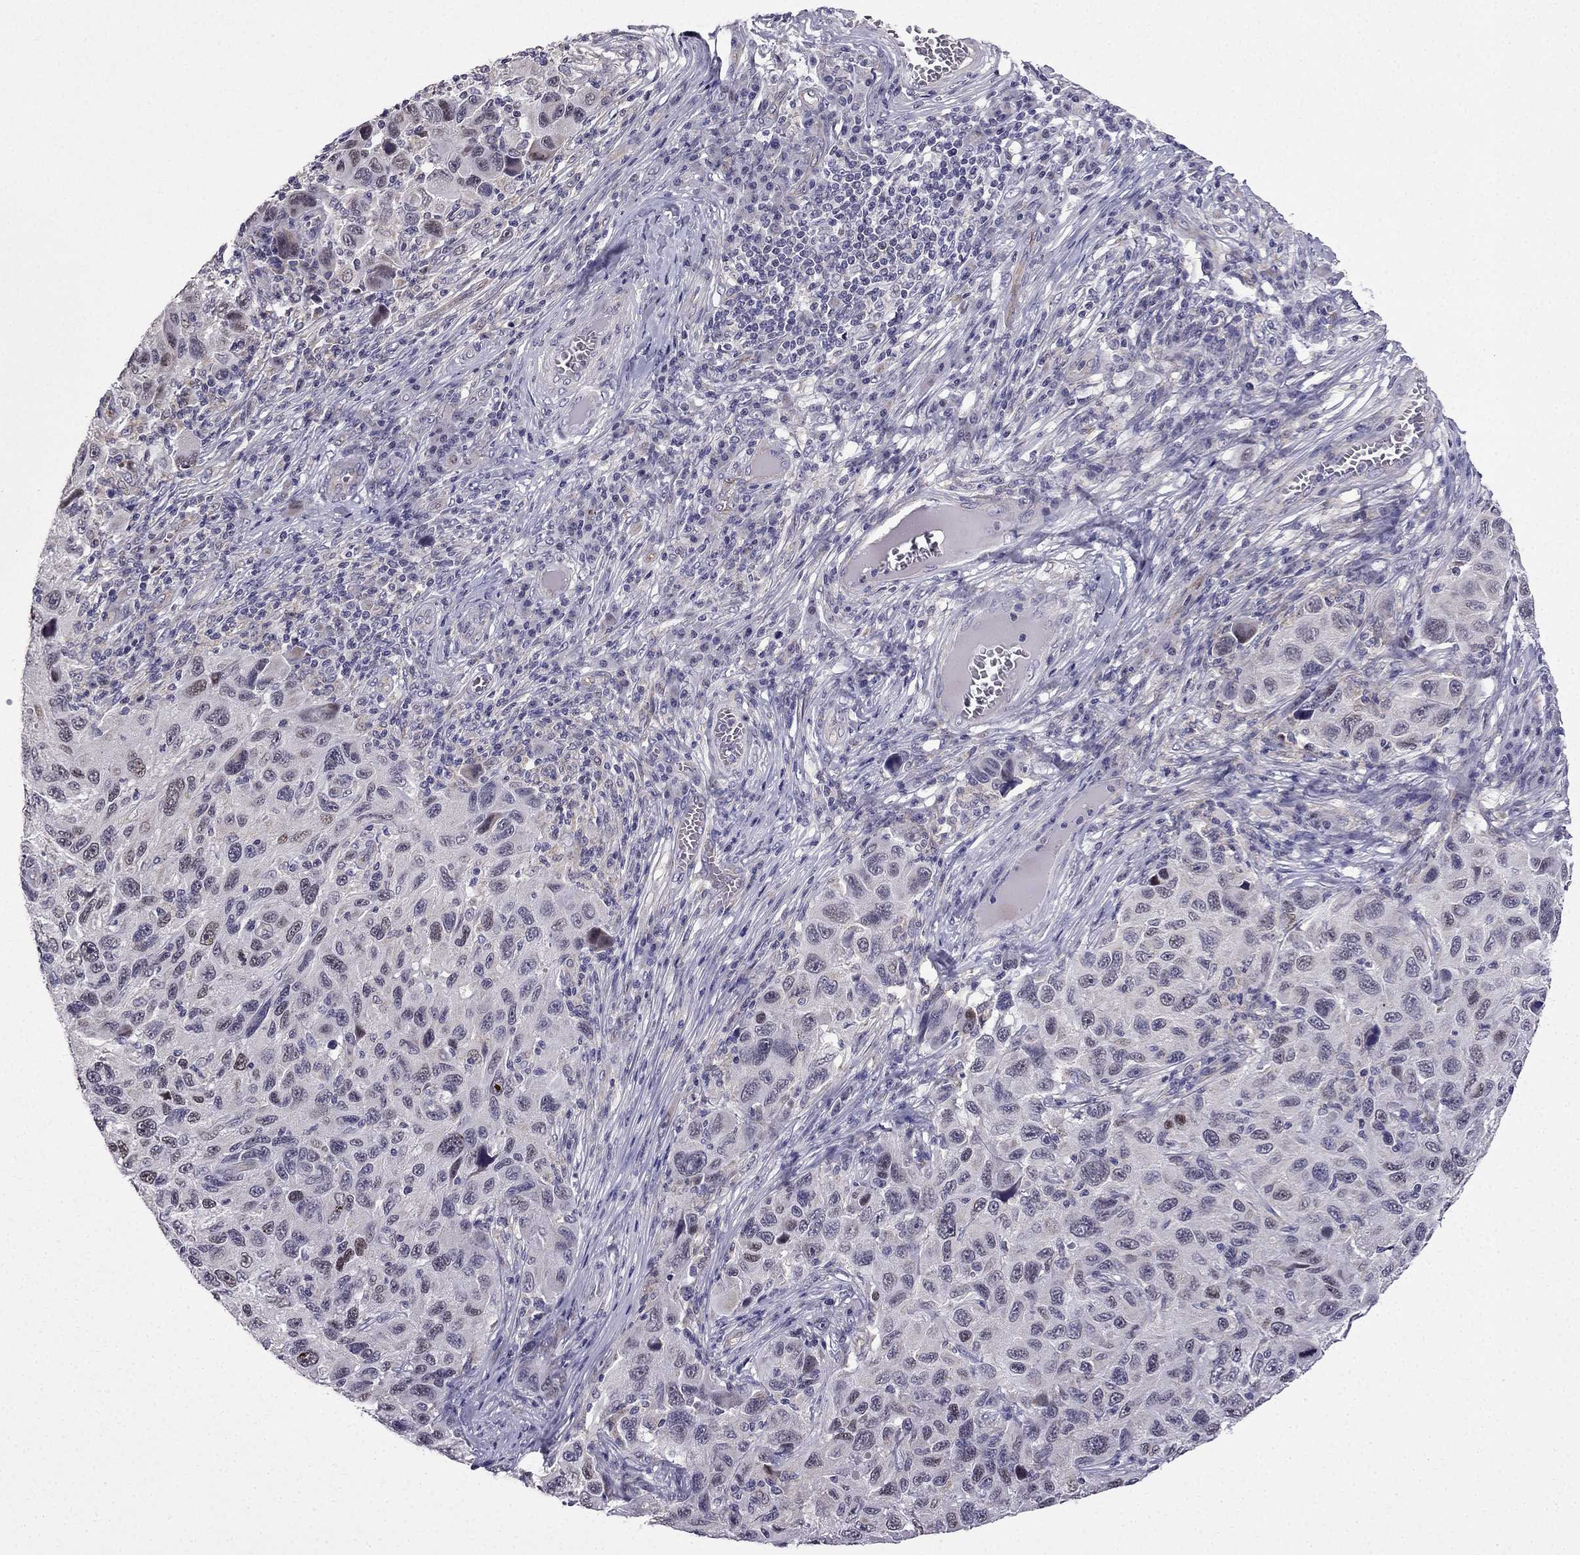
{"staining": {"intensity": "negative", "quantity": "none", "location": "none"}, "tissue": "melanoma", "cell_type": "Tumor cells", "image_type": "cancer", "snomed": [{"axis": "morphology", "description": "Malignant melanoma, NOS"}, {"axis": "topography", "description": "Skin"}], "caption": "Protein analysis of malignant melanoma demonstrates no significant expression in tumor cells.", "gene": "SLC6A2", "patient": {"sex": "male", "age": 53}}